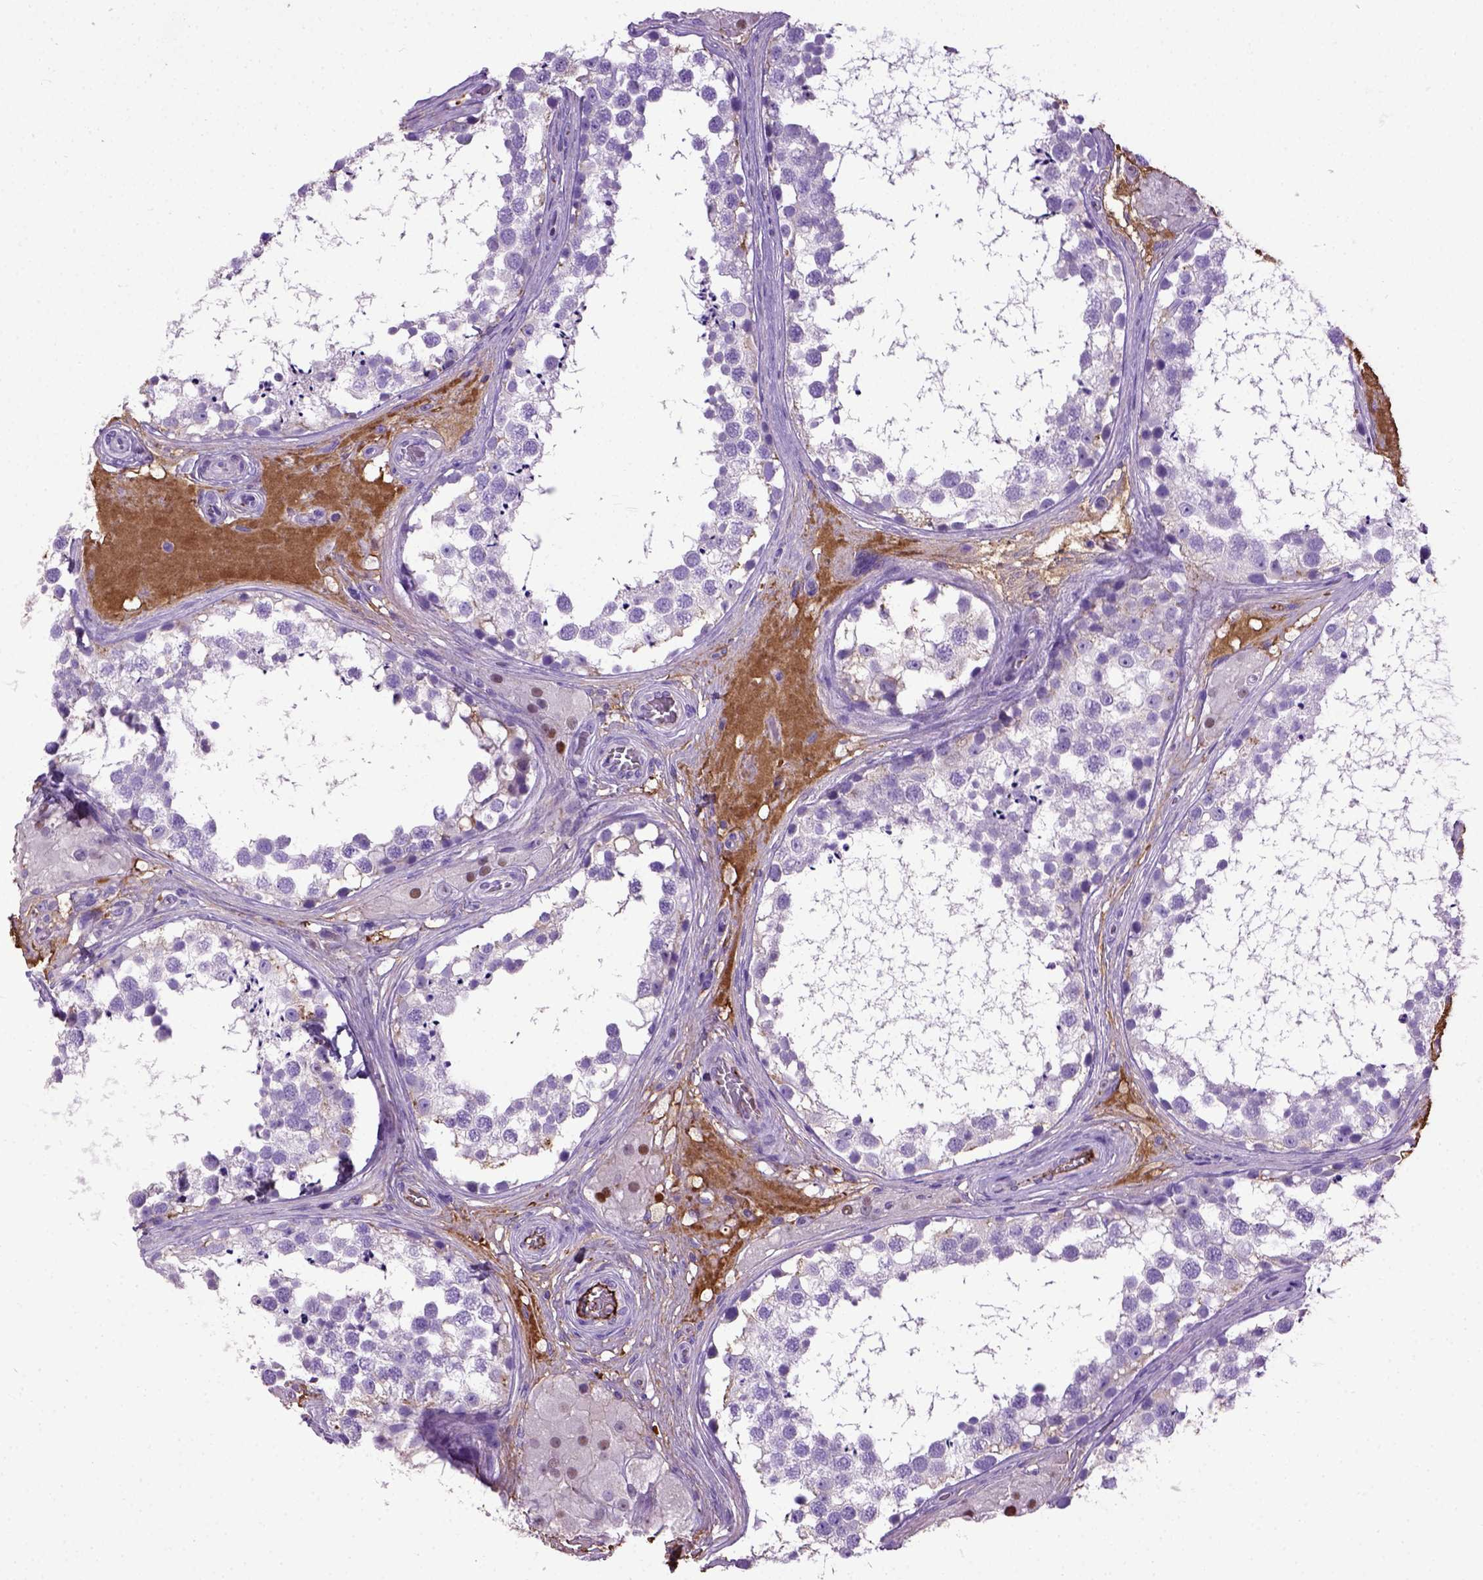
{"staining": {"intensity": "moderate", "quantity": "<25%", "location": "cytoplasmic/membranous"}, "tissue": "testis", "cell_type": "Cells in seminiferous ducts", "image_type": "normal", "snomed": [{"axis": "morphology", "description": "Normal tissue, NOS"}, {"axis": "morphology", "description": "Seminoma, NOS"}, {"axis": "topography", "description": "Testis"}], "caption": "Protein expression analysis of benign testis reveals moderate cytoplasmic/membranous staining in about <25% of cells in seminiferous ducts. (IHC, brightfield microscopy, high magnification).", "gene": "ADAMTS8", "patient": {"sex": "male", "age": 65}}